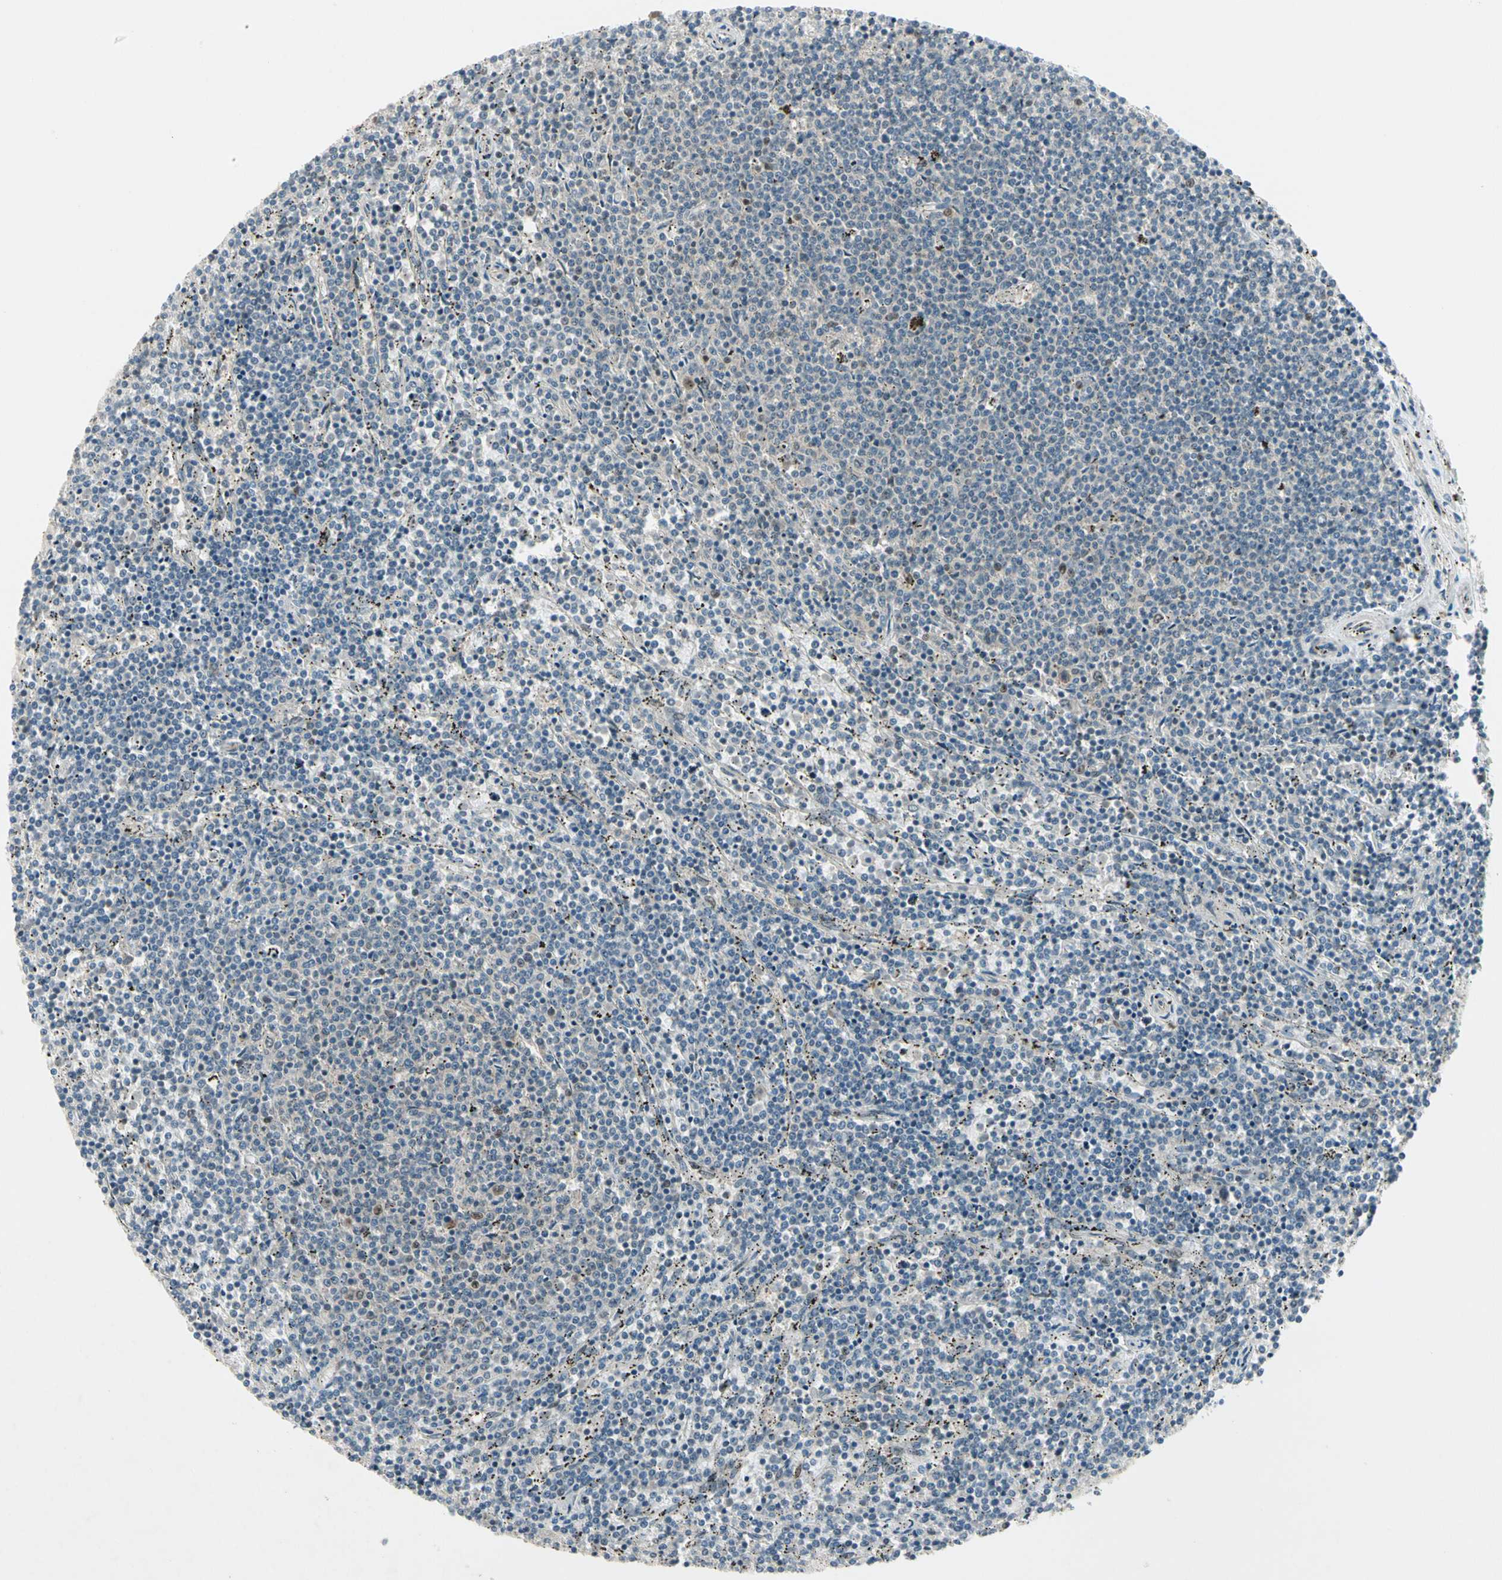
{"staining": {"intensity": "negative", "quantity": "none", "location": "none"}, "tissue": "lymphoma", "cell_type": "Tumor cells", "image_type": "cancer", "snomed": [{"axis": "morphology", "description": "Malignant lymphoma, non-Hodgkin's type, Low grade"}, {"axis": "topography", "description": "Spleen"}], "caption": "DAB (3,3'-diaminobenzidine) immunohistochemical staining of malignant lymphoma, non-Hodgkin's type (low-grade) demonstrates no significant expression in tumor cells.", "gene": "GTF3A", "patient": {"sex": "female", "age": 50}}